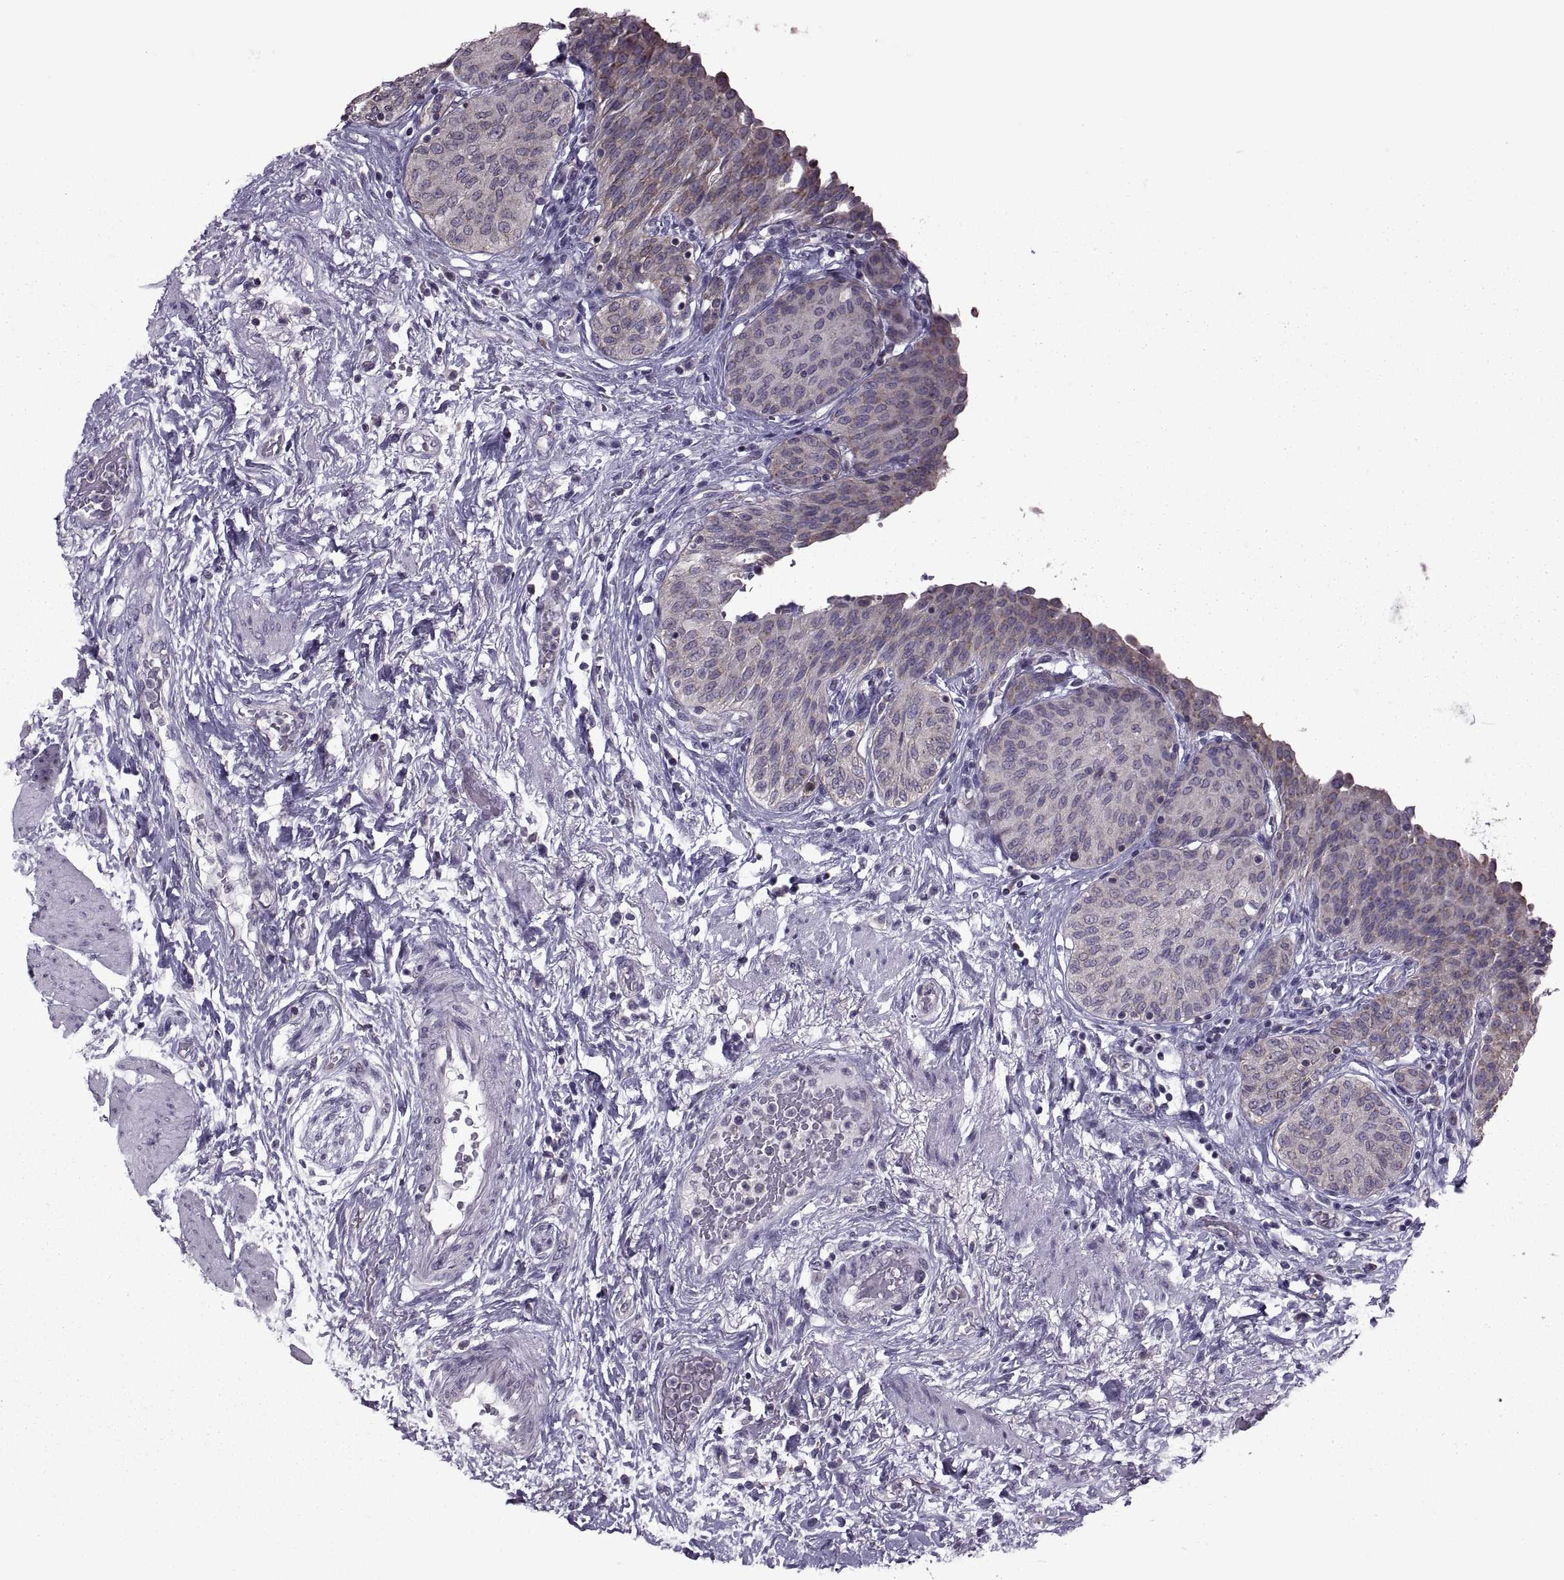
{"staining": {"intensity": "moderate", "quantity": "25%-75%", "location": "cytoplasmic/membranous"}, "tissue": "urinary bladder", "cell_type": "Urothelial cells", "image_type": "normal", "snomed": [{"axis": "morphology", "description": "Normal tissue, NOS"}, {"axis": "morphology", "description": "Metaplasia, NOS"}, {"axis": "topography", "description": "Urinary bladder"}], "caption": "Immunohistochemical staining of unremarkable urinary bladder exhibits medium levels of moderate cytoplasmic/membranous staining in approximately 25%-75% of urothelial cells.", "gene": "PABPC1", "patient": {"sex": "male", "age": 68}}